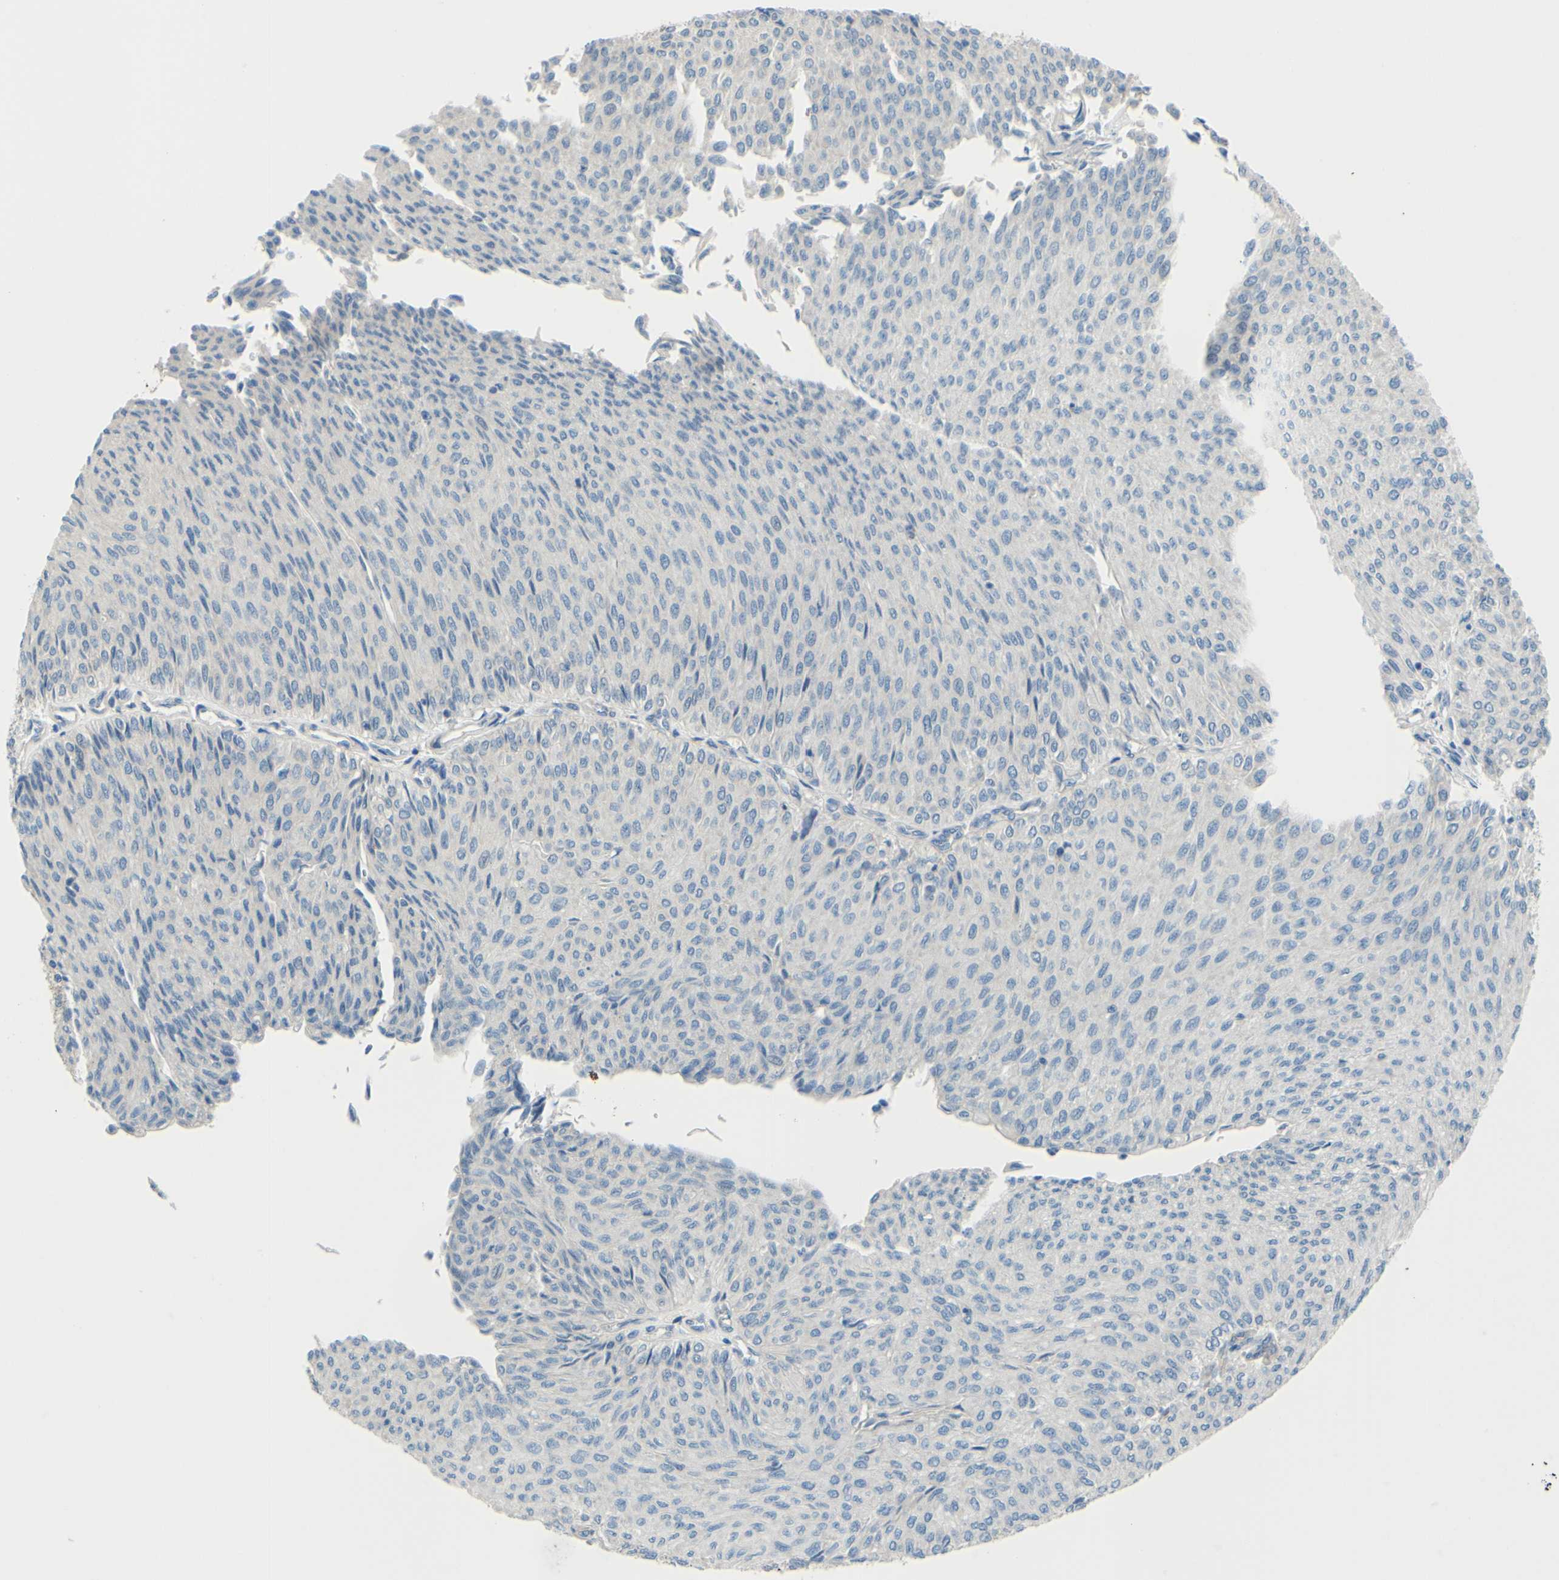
{"staining": {"intensity": "negative", "quantity": "none", "location": "none"}, "tissue": "urothelial cancer", "cell_type": "Tumor cells", "image_type": "cancer", "snomed": [{"axis": "morphology", "description": "Urothelial carcinoma, Low grade"}, {"axis": "topography", "description": "Urinary bladder"}], "caption": "Immunohistochemistry (IHC) image of neoplastic tissue: human urothelial carcinoma (low-grade) stained with DAB (3,3'-diaminobenzidine) displays no significant protein staining in tumor cells.", "gene": "ARHGAP1", "patient": {"sex": "male", "age": 78}}